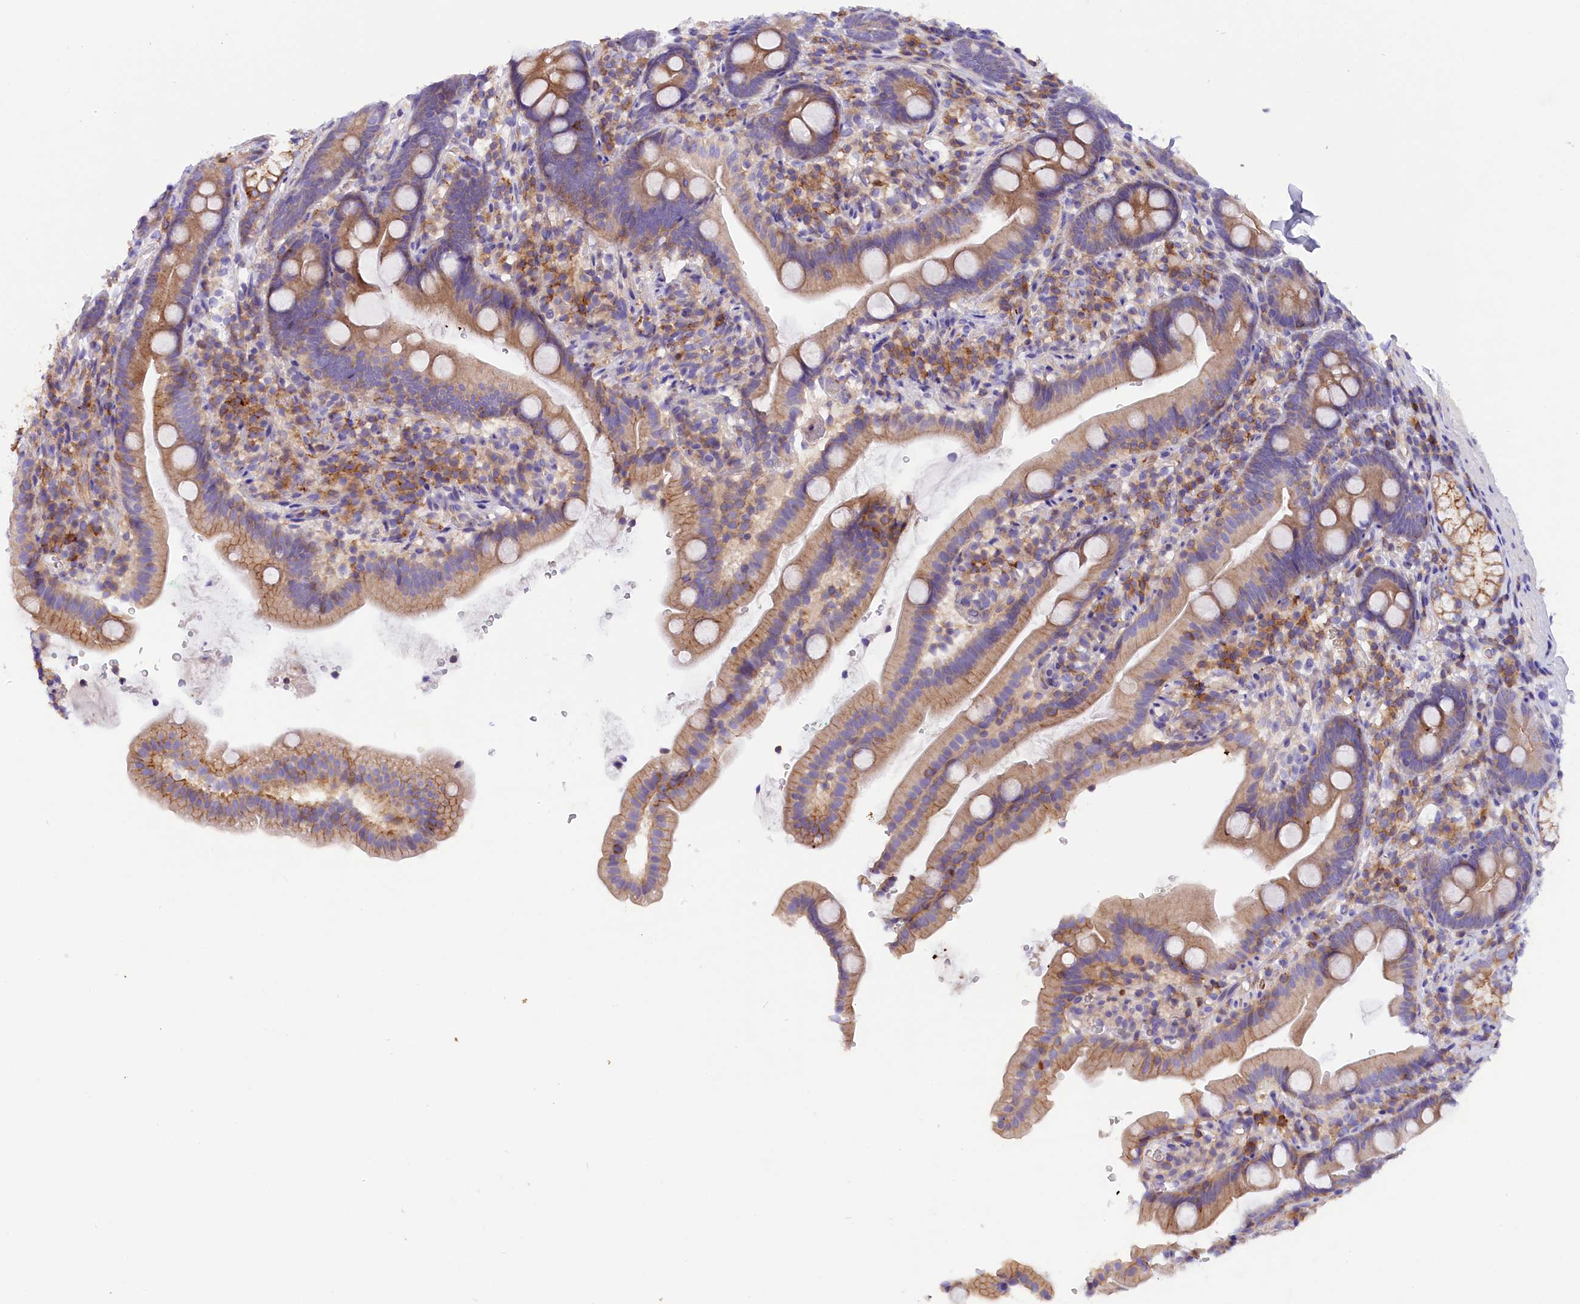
{"staining": {"intensity": "moderate", "quantity": "25%-75%", "location": "cytoplasmic/membranous"}, "tissue": "duodenum", "cell_type": "Glandular cells", "image_type": "normal", "snomed": [{"axis": "morphology", "description": "Normal tissue, NOS"}, {"axis": "topography", "description": "Duodenum"}], "caption": "Duodenum stained with DAB (3,3'-diaminobenzidine) IHC displays medium levels of moderate cytoplasmic/membranous positivity in about 25%-75% of glandular cells.", "gene": "FAM193A", "patient": {"sex": "female", "age": 67}}